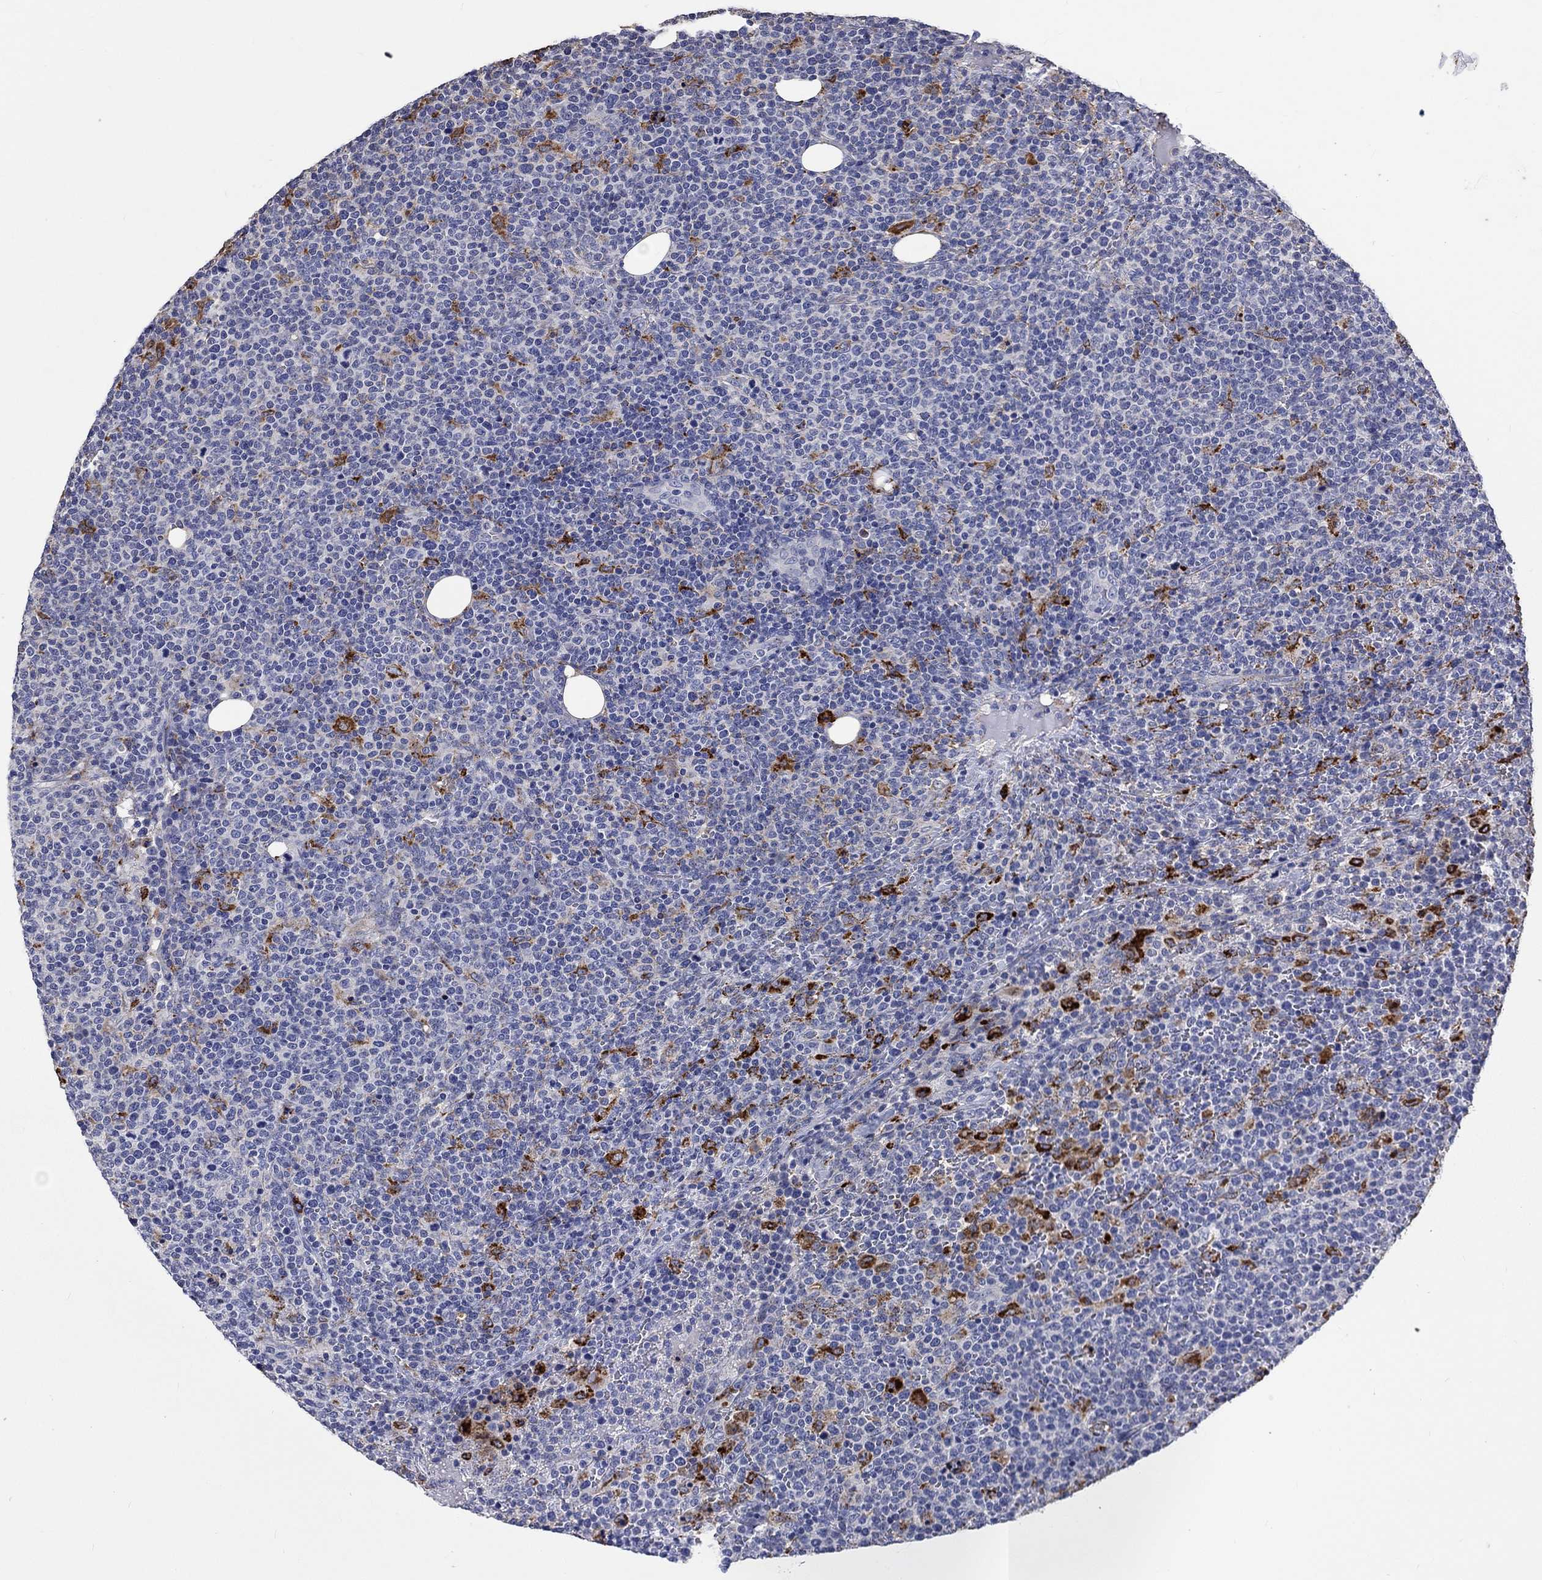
{"staining": {"intensity": "strong", "quantity": "<25%", "location": "cytoplasmic/membranous"}, "tissue": "lymphoma", "cell_type": "Tumor cells", "image_type": "cancer", "snomed": [{"axis": "morphology", "description": "Malignant lymphoma, non-Hodgkin's type, High grade"}, {"axis": "topography", "description": "Lymph node"}], "caption": "Protein staining shows strong cytoplasmic/membranous staining in approximately <25% of tumor cells in malignant lymphoma, non-Hodgkin's type (high-grade).", "gene": "CTSB", "patient": {"sex": "male", "age": 61}}